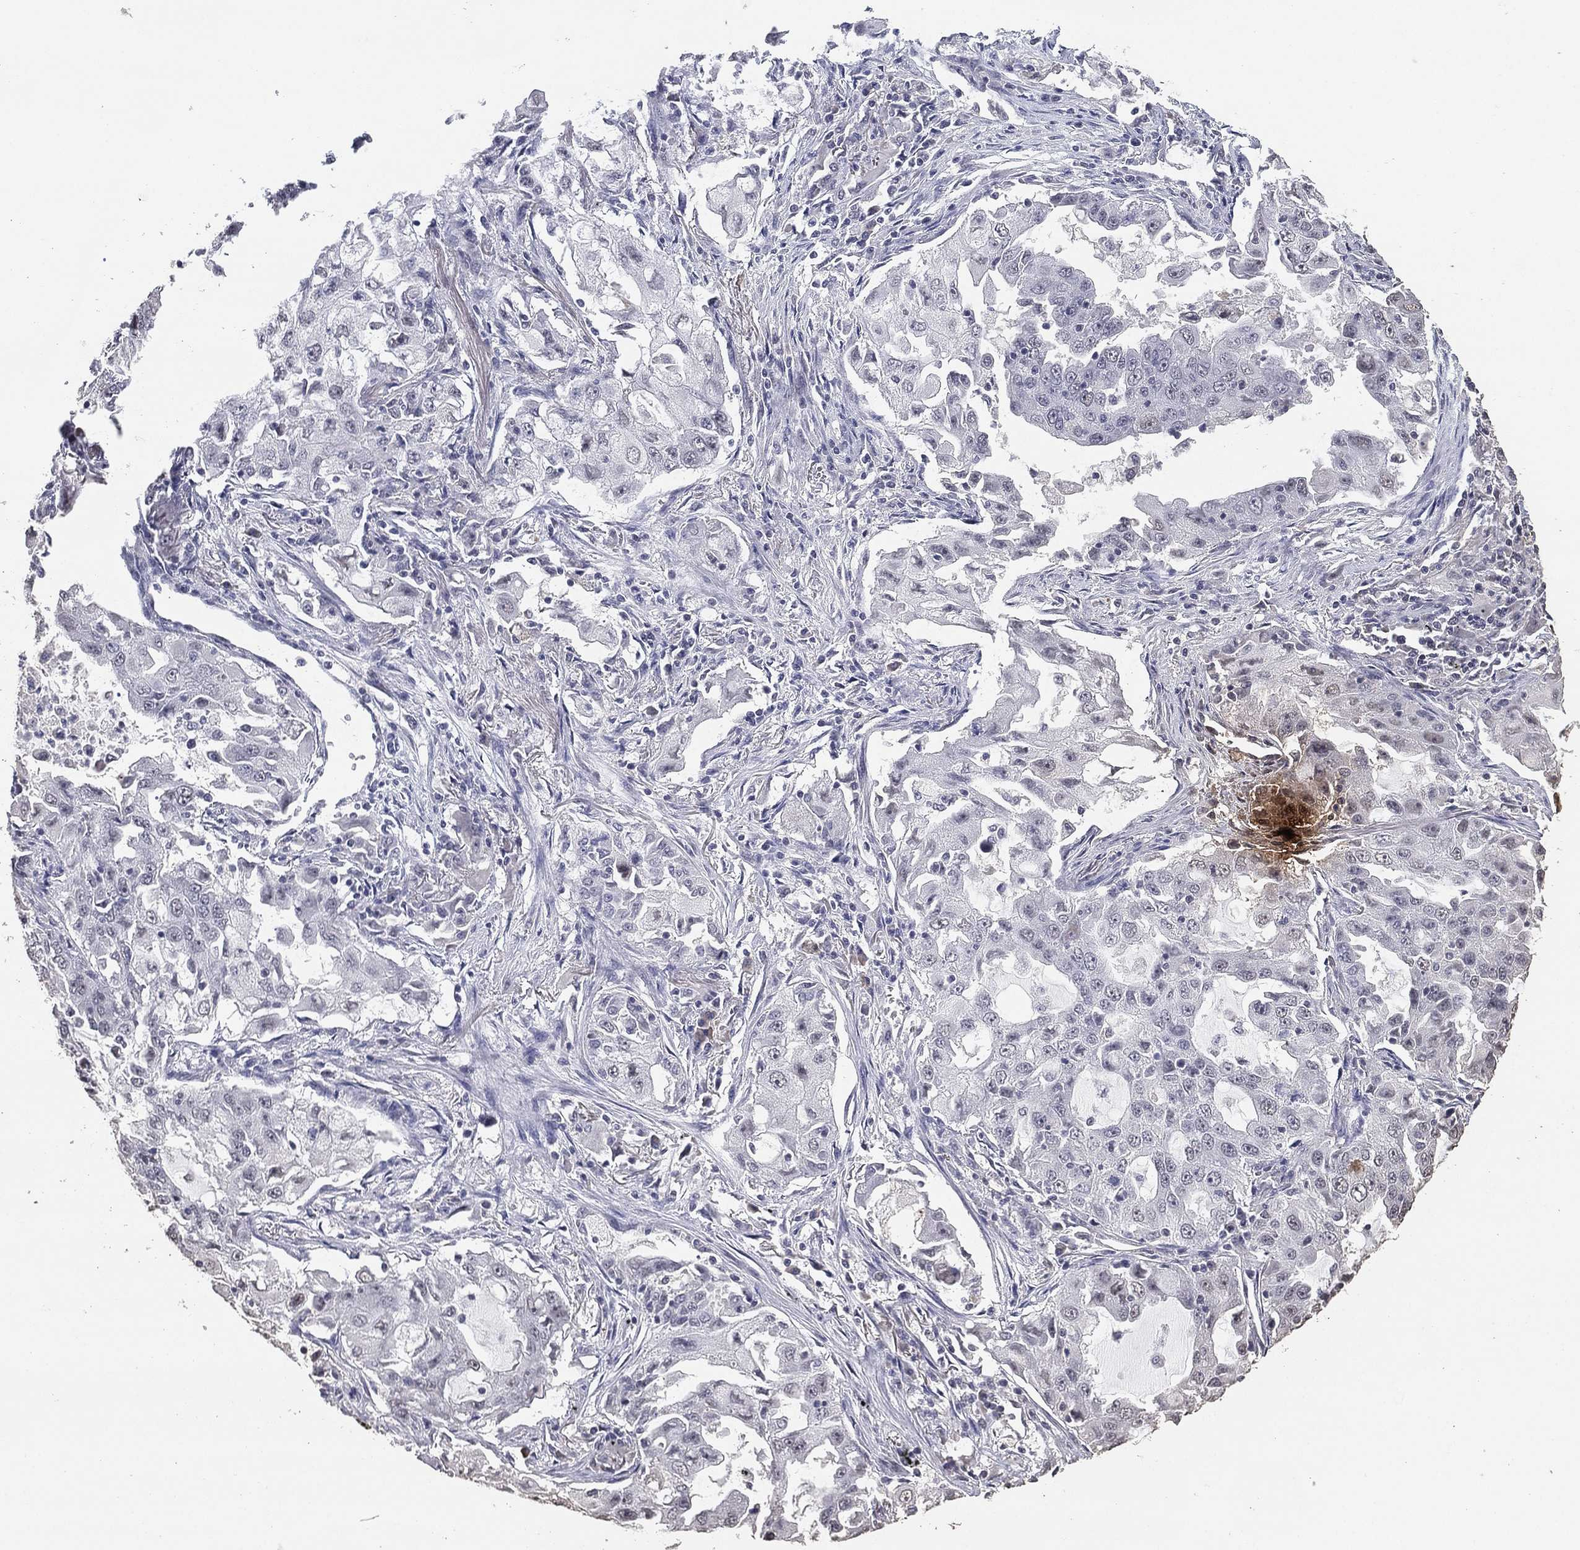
{"staining": {"intensity": "negative", "quantity": "none", "location": "none"}, "tissue": "lung cancer", "cell_type": "Tumor cells", "image_type": "cancer", "snomed": [{"axis": "morphology", "description": "Adenocarcinoma, NOS"}, {"axis": "topography", "description": "Lung"}], "caption": "DAB (3,3'-diaminobenzidine) immunohistochemical staining of lung cancer (adenocarcinoma) displays no significant positivity in tumor cells.", "gene": "DSG1", "patient": {"sex": "female", "age": 61}}